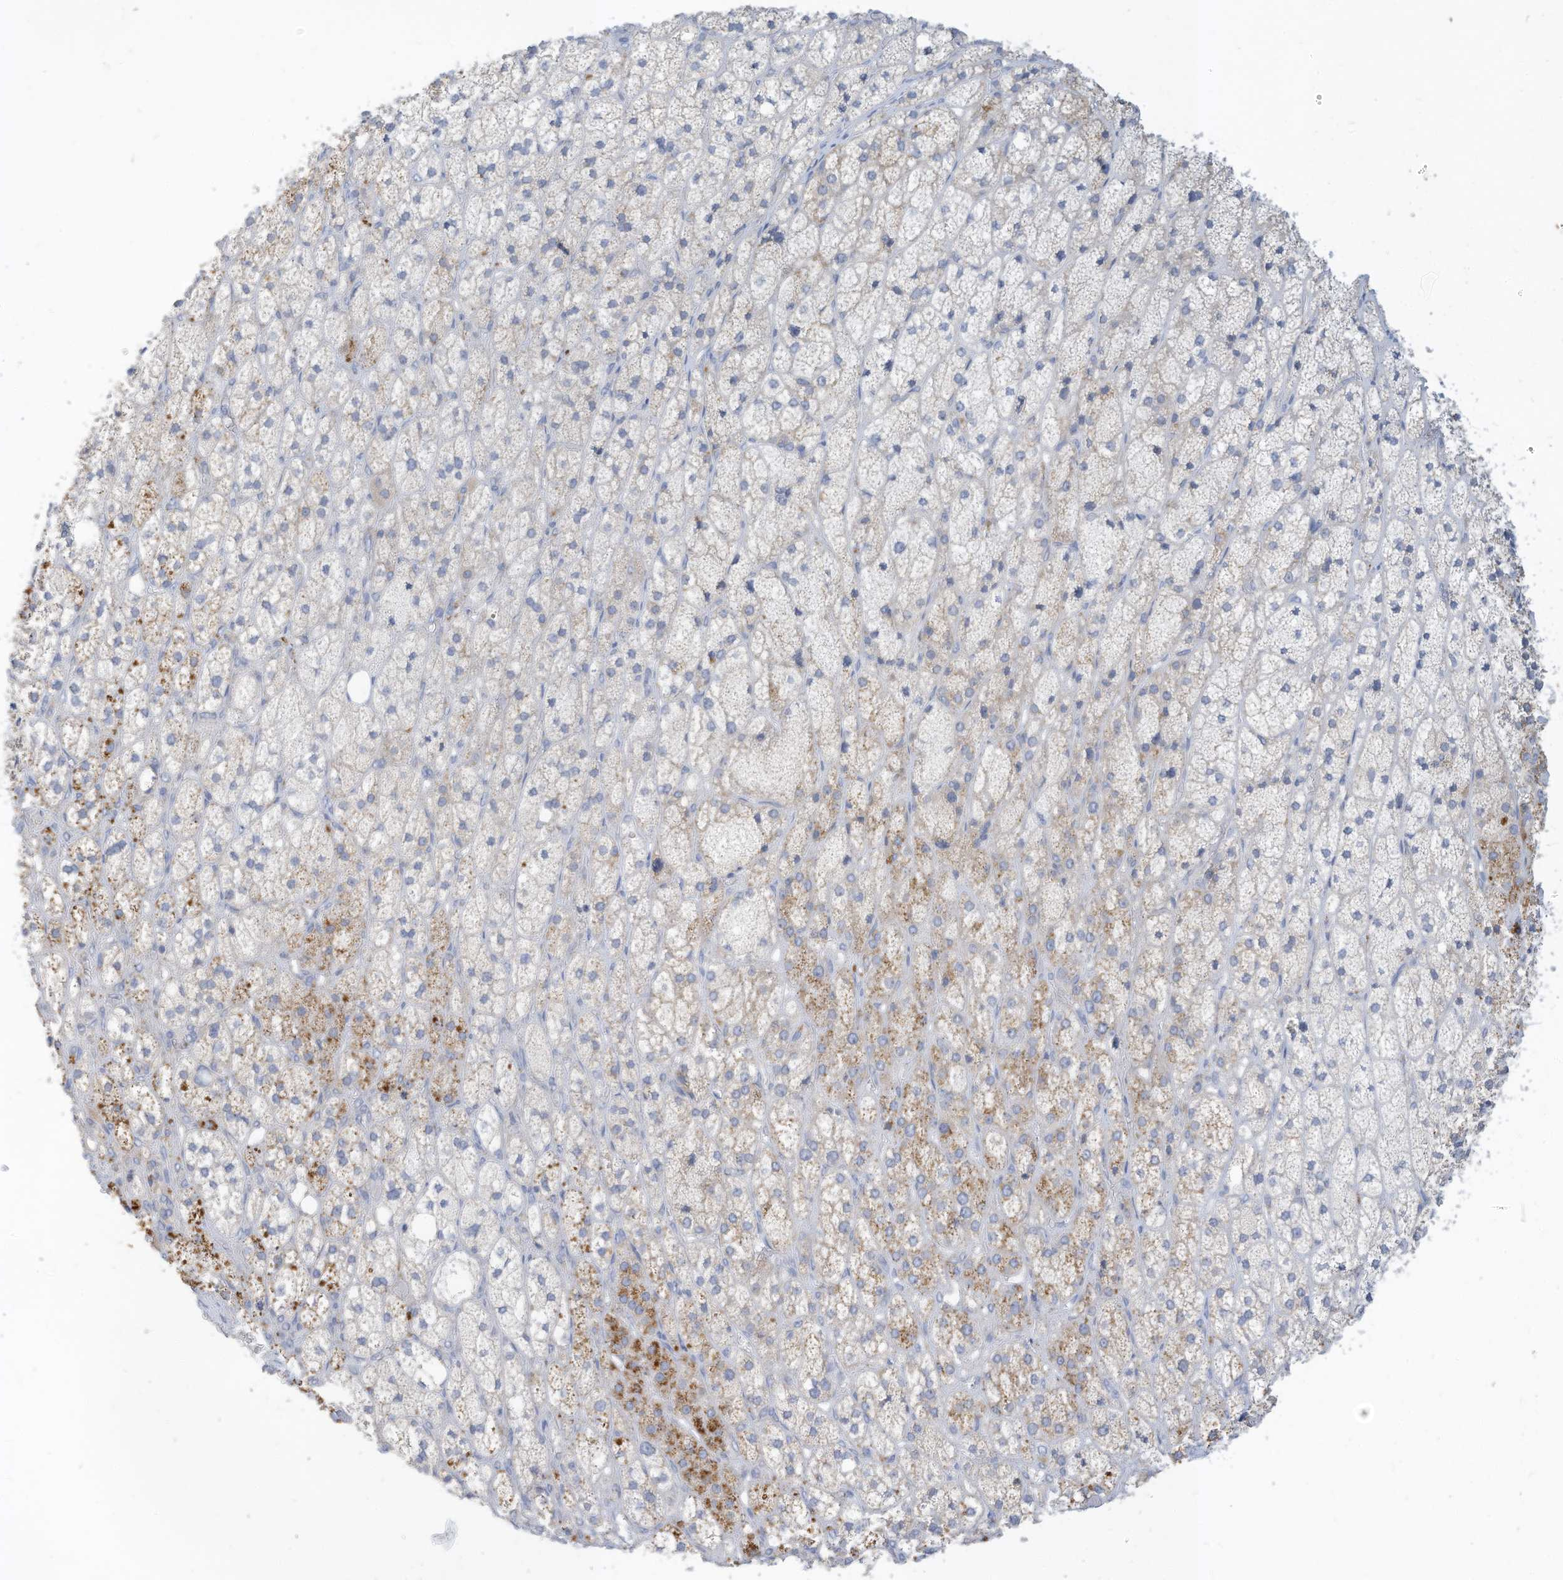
{"staining": {"intensity": "moderate", "quantity": "25%-75%", "location": "cytoplasmic/membranous"}, "tissue": "adrenal gland", "cell_type": "Glandular cells", "image_type": "normal", "snomed": [{"axis": "morphology", "description": "Normal tissue, NOS"}, {"axis": "topography", "description": "Adrenal gland"}], "caption": "Normal adrenal gland reveals moderate cytoplasmic/membranous expression in about 25%-75% of glandular cells, visualized by immunohistochemistry. Using DAB (3,3'-diaminobenzidine) (brown) and hematoxylin (blue) stains, captured at high magnification using brightfield microscopy.", "gene": "RASA2", "patient": {"sex": "male", "age": 61}}